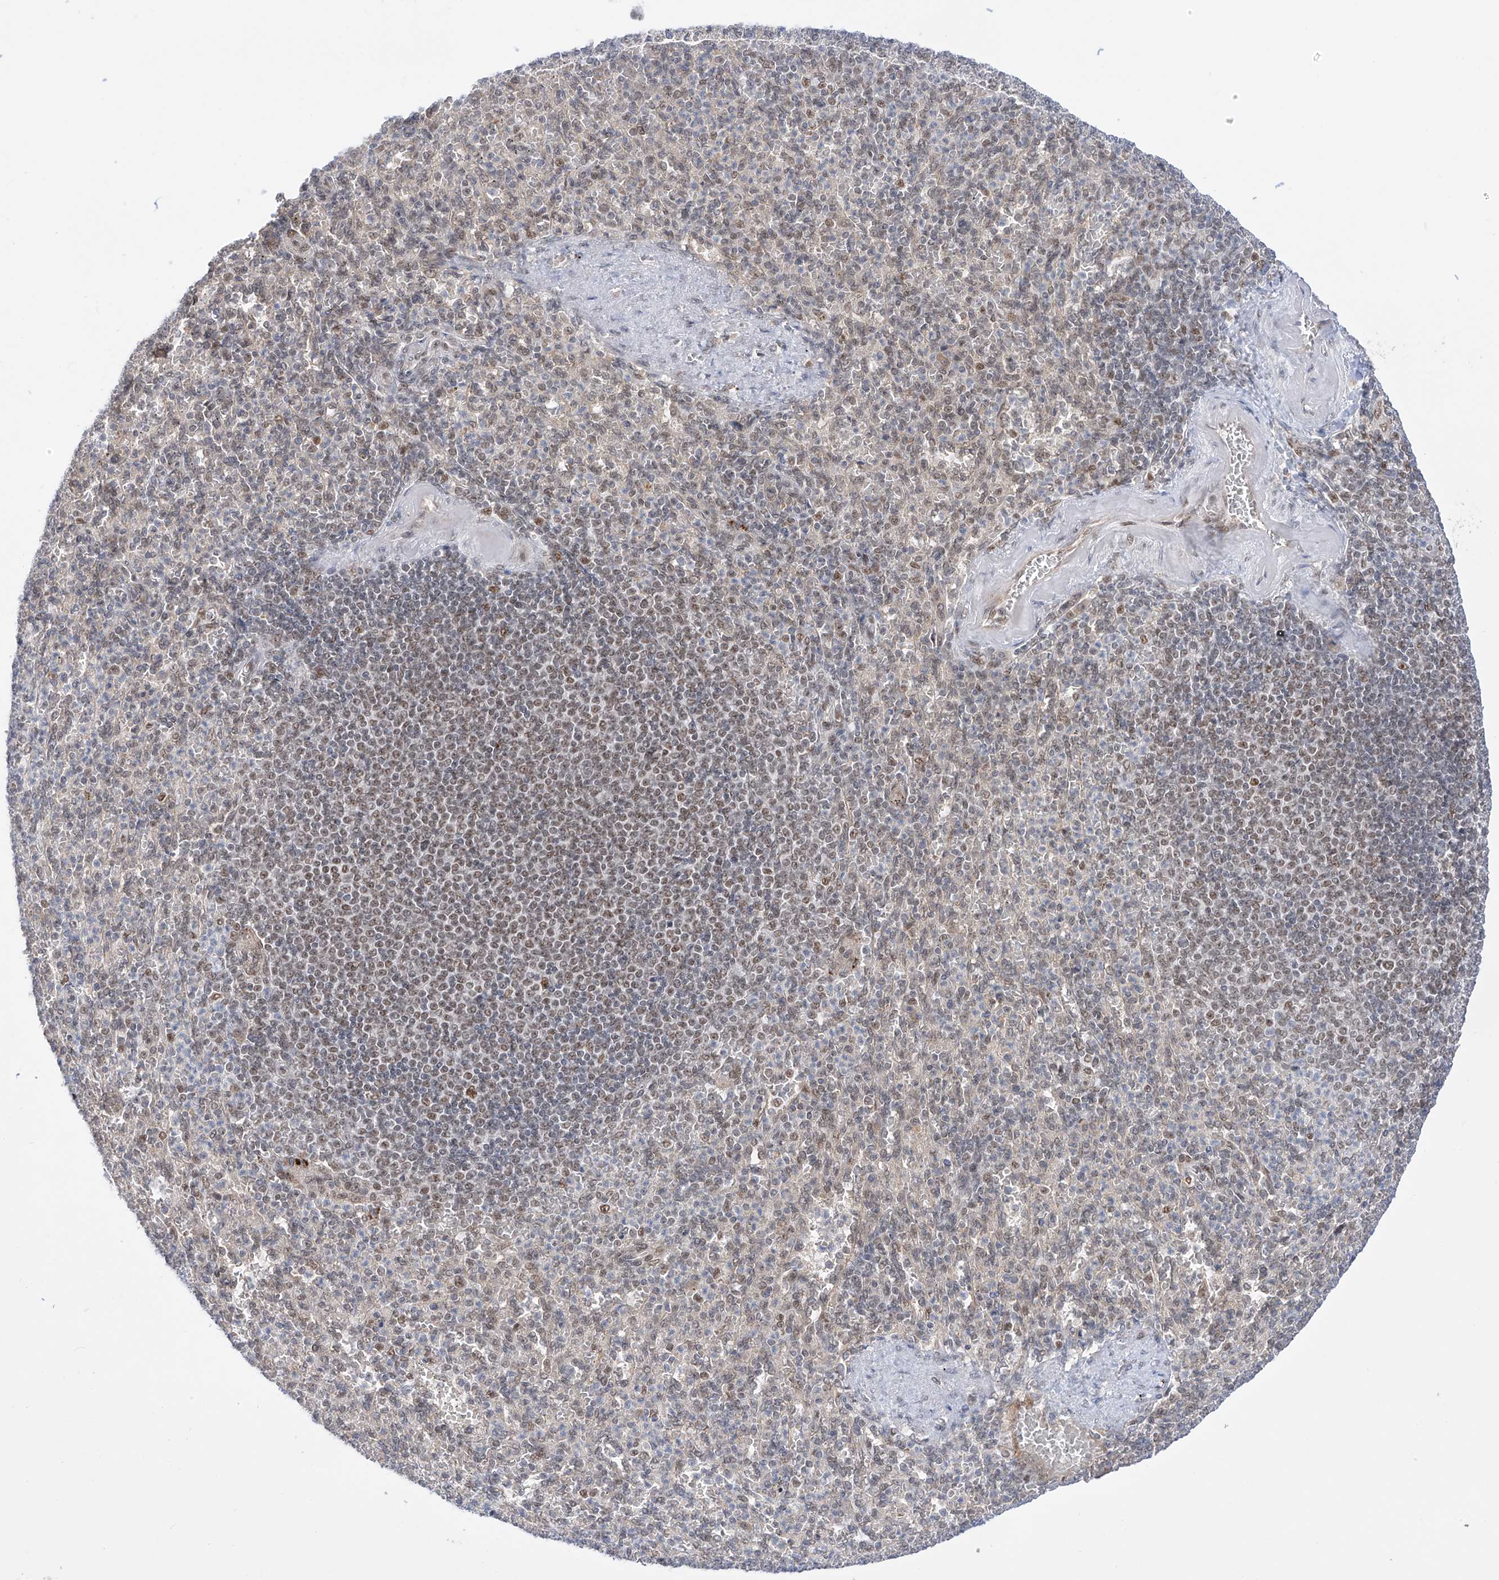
{"staining": {"intensity": "weak", "quantity": "<25%", "location": "nuclear"}, "tissue": "spleen", "cell_type": "Cells in red pulp", "image_type": "normal", "snomed": [{"axis": "morphology", "description": "Normal tissue, NOS"}, {"axis": "topography", "description": "Spleen"}], "caption": "Immunohistochemistry histopathology image of unremarkable spleen: human spleen stained with DAB reveals no significant protein expression in cells in red pulp. (DAB IHC, high magnification).", "gene": "POGK", "patient": {"sex": "female", "age": 74}}